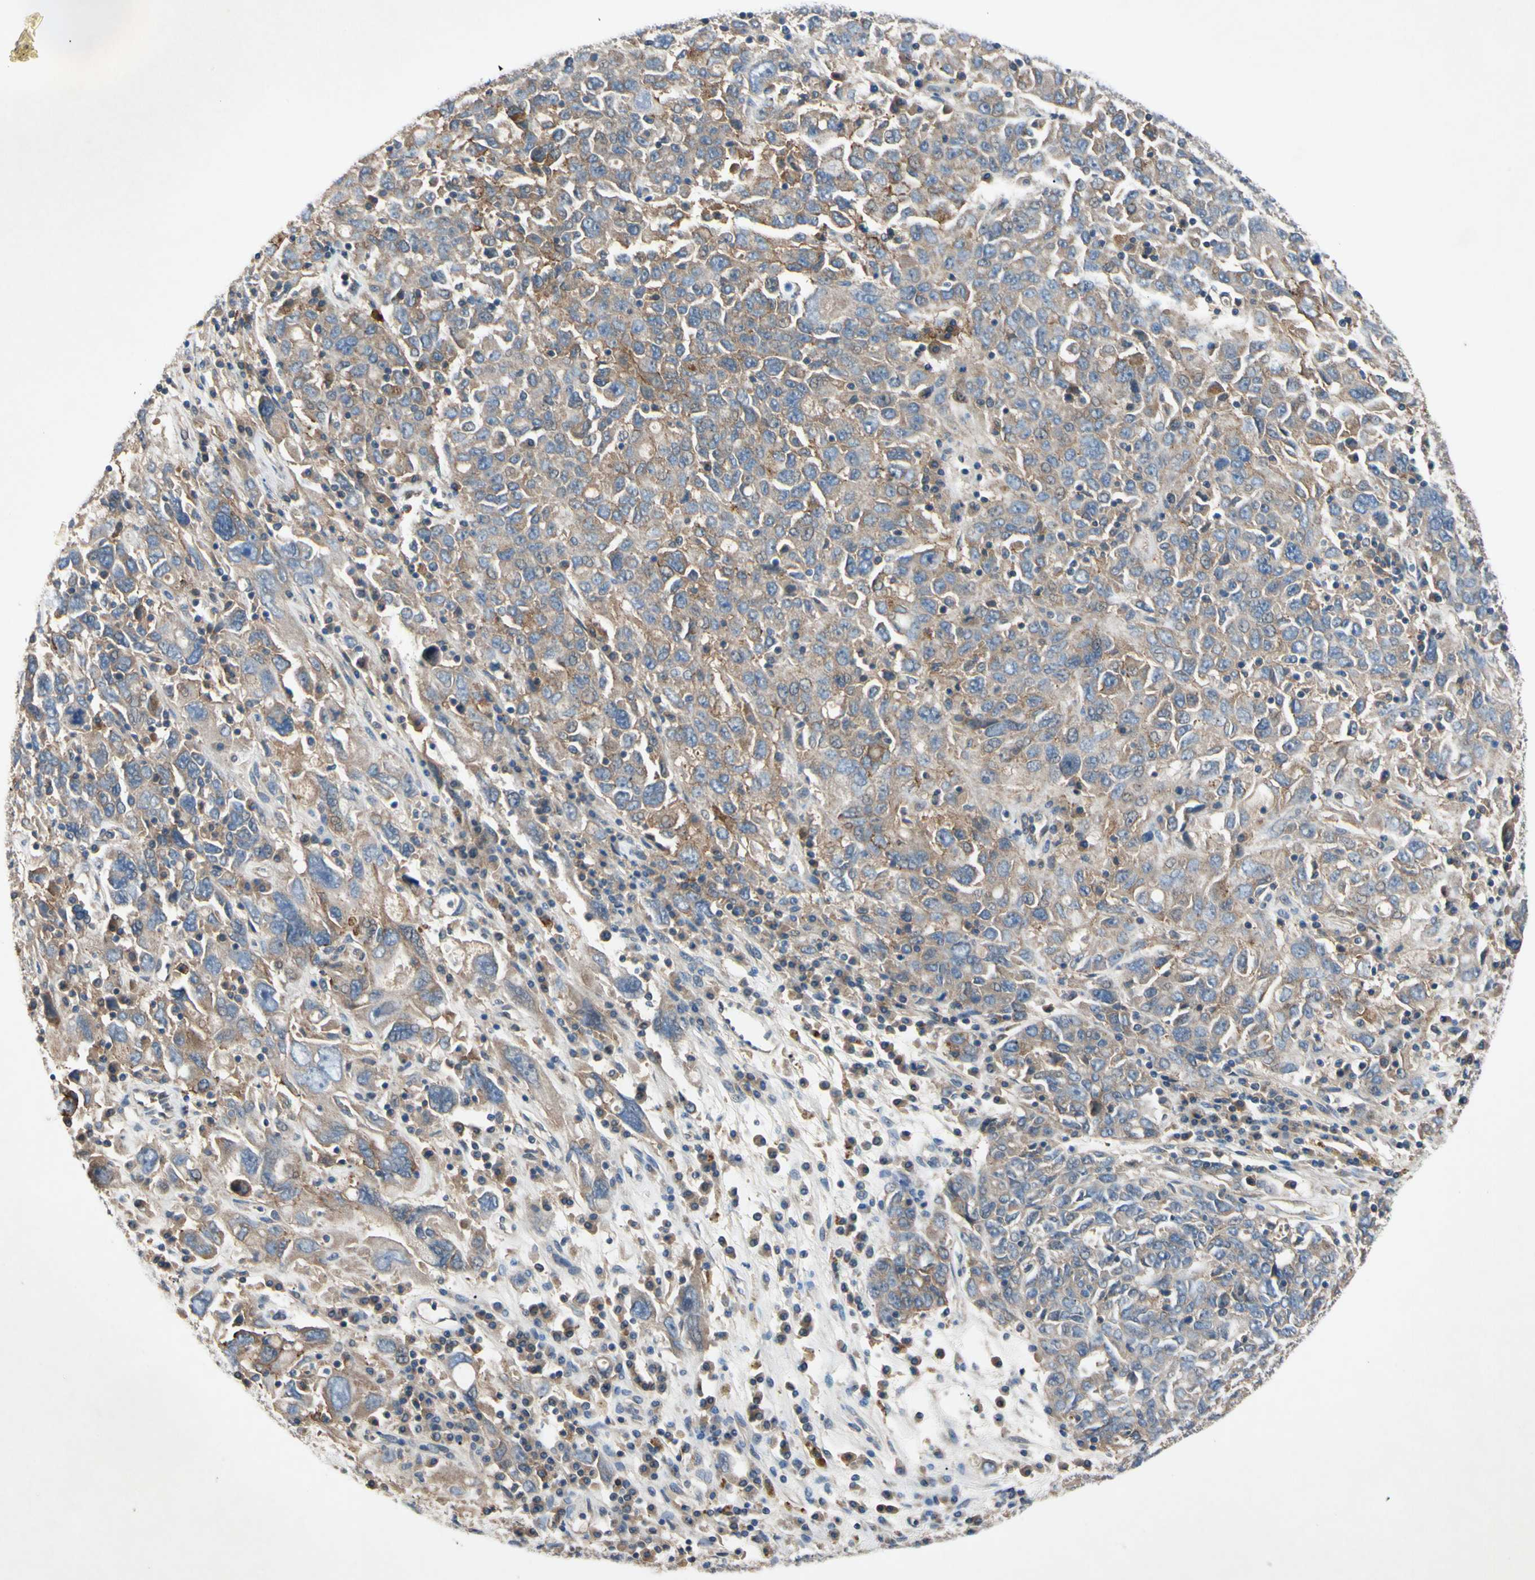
{"staining": {"intensity": "moderate", "quantity": ">75%", "location": "cytoplasmic/membranous"}, "tissue": "ovarian cancer", "cell_type": "Tumor cells", "image_type": "cancer", "snomed": [{"axis": "morphology", "description": "Carcinoma, endometroid"}, {"axis": "topography", "description": "Ovary"}], "caption": "Moderate cytoplasmic/membranous protein staining is seen in about >75% of tumor cells in ovarian endometroid carcinoma. The staining was performed using DAB (3,3'-diaminobenzidine) to visualize the protein expression in brown, while the nuclei were stained in blue with hematoxylin (Magnification: 20x).", "gene": "HILPDA", "patient": {"sex": "female", "age": 62}}